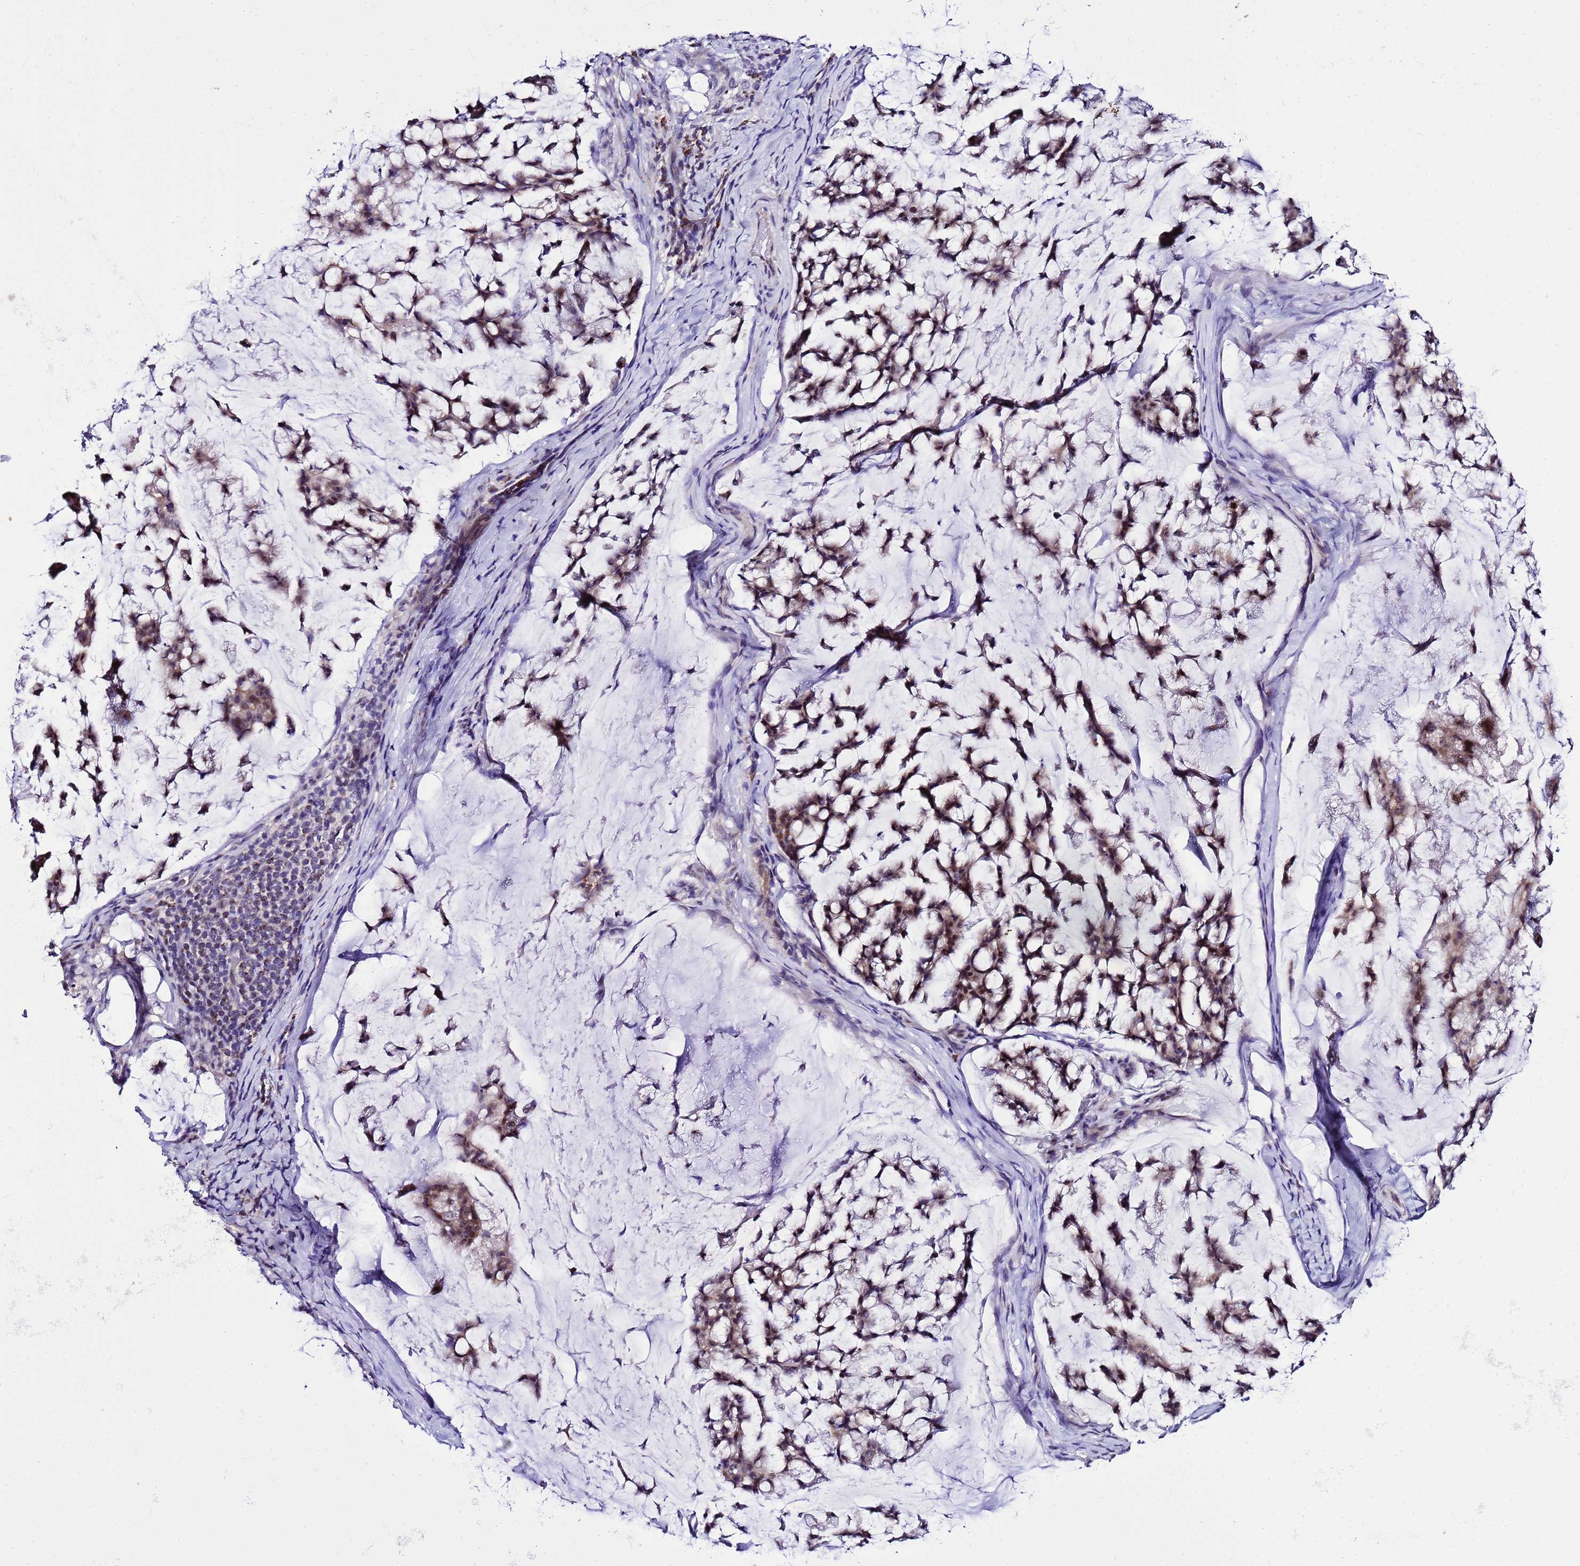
{"staining": {"intensity": "moderate", "quantity": "25%-75%", "location": "cytoplasmic/membranous"}, "tissue": "stomach cancer", "cell_type": "Tumor cells", "image_type": "cancer", "snomed": [{"axis": "morphology", "description": "Adenocarcinoma, NOS"}, {"axis": "topography", "description": "Stomach, lower"}], "caption": "IHC (DAB) staining of stomach adenocarcinoma demonstrates moderate cytoplasmic/membranous protein positivity in about 25%-75% of tumor cells.", "gene": "DPH6", "patient": {"sex": "male", "age": 67}}